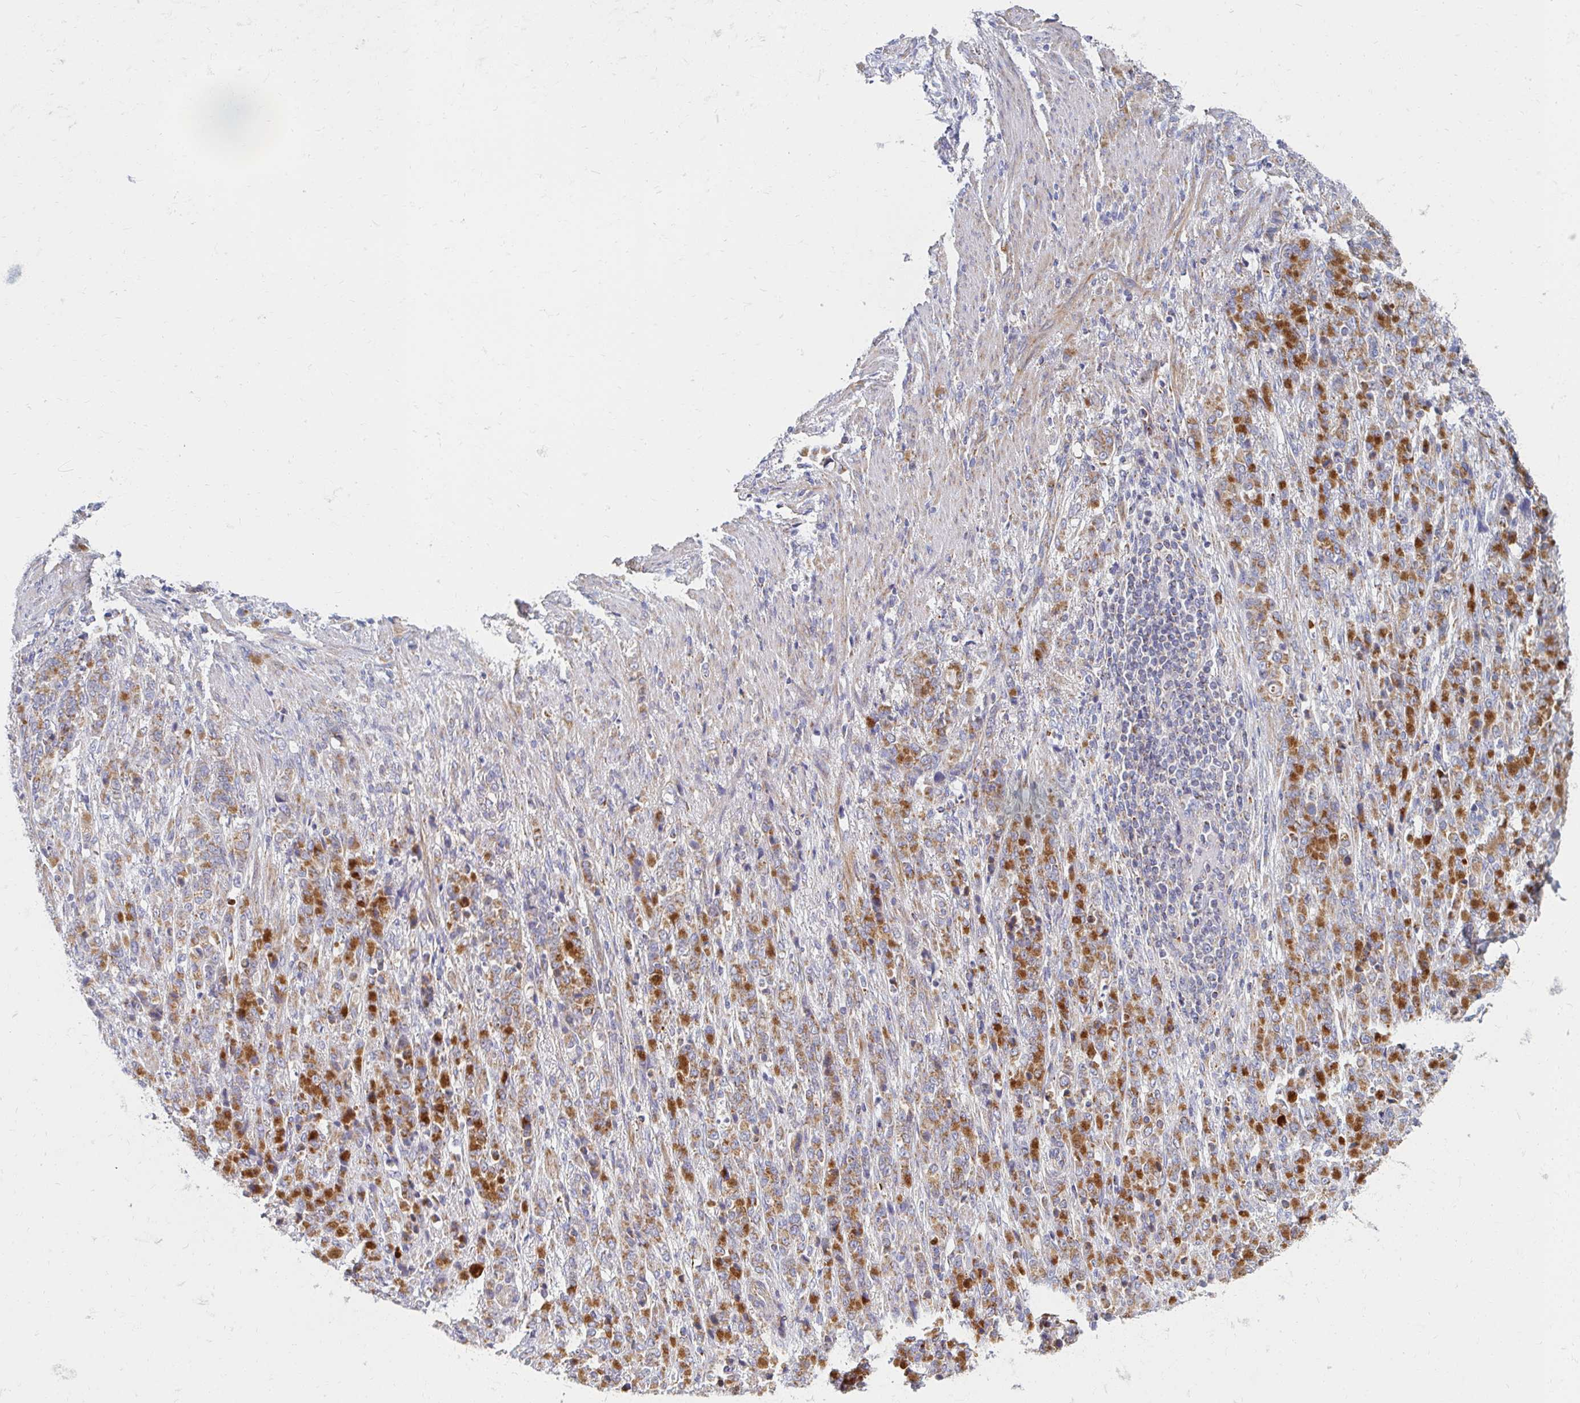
{"staining": {"intensity": "moderate", "quantity": "25%-75%", "location": "cytoplasmic/membranous"}, "tissue": "stomach cancer", "cell_type": "Tumor cells", "image_type": "cancer", "snomed": [{"axis": "morphology", "description": "Adenocarcinoma, NOS"}, {"axis": "topography", "description": "Stomach"}], "caption": "This image displays IHC staining of stomach cancer, with medium moderate cytoplasmic/membranous staining in approximately 25%-75% of tumor cells.", "gene": "MAVS", "patient": {"sex": "female", "age": 79}}